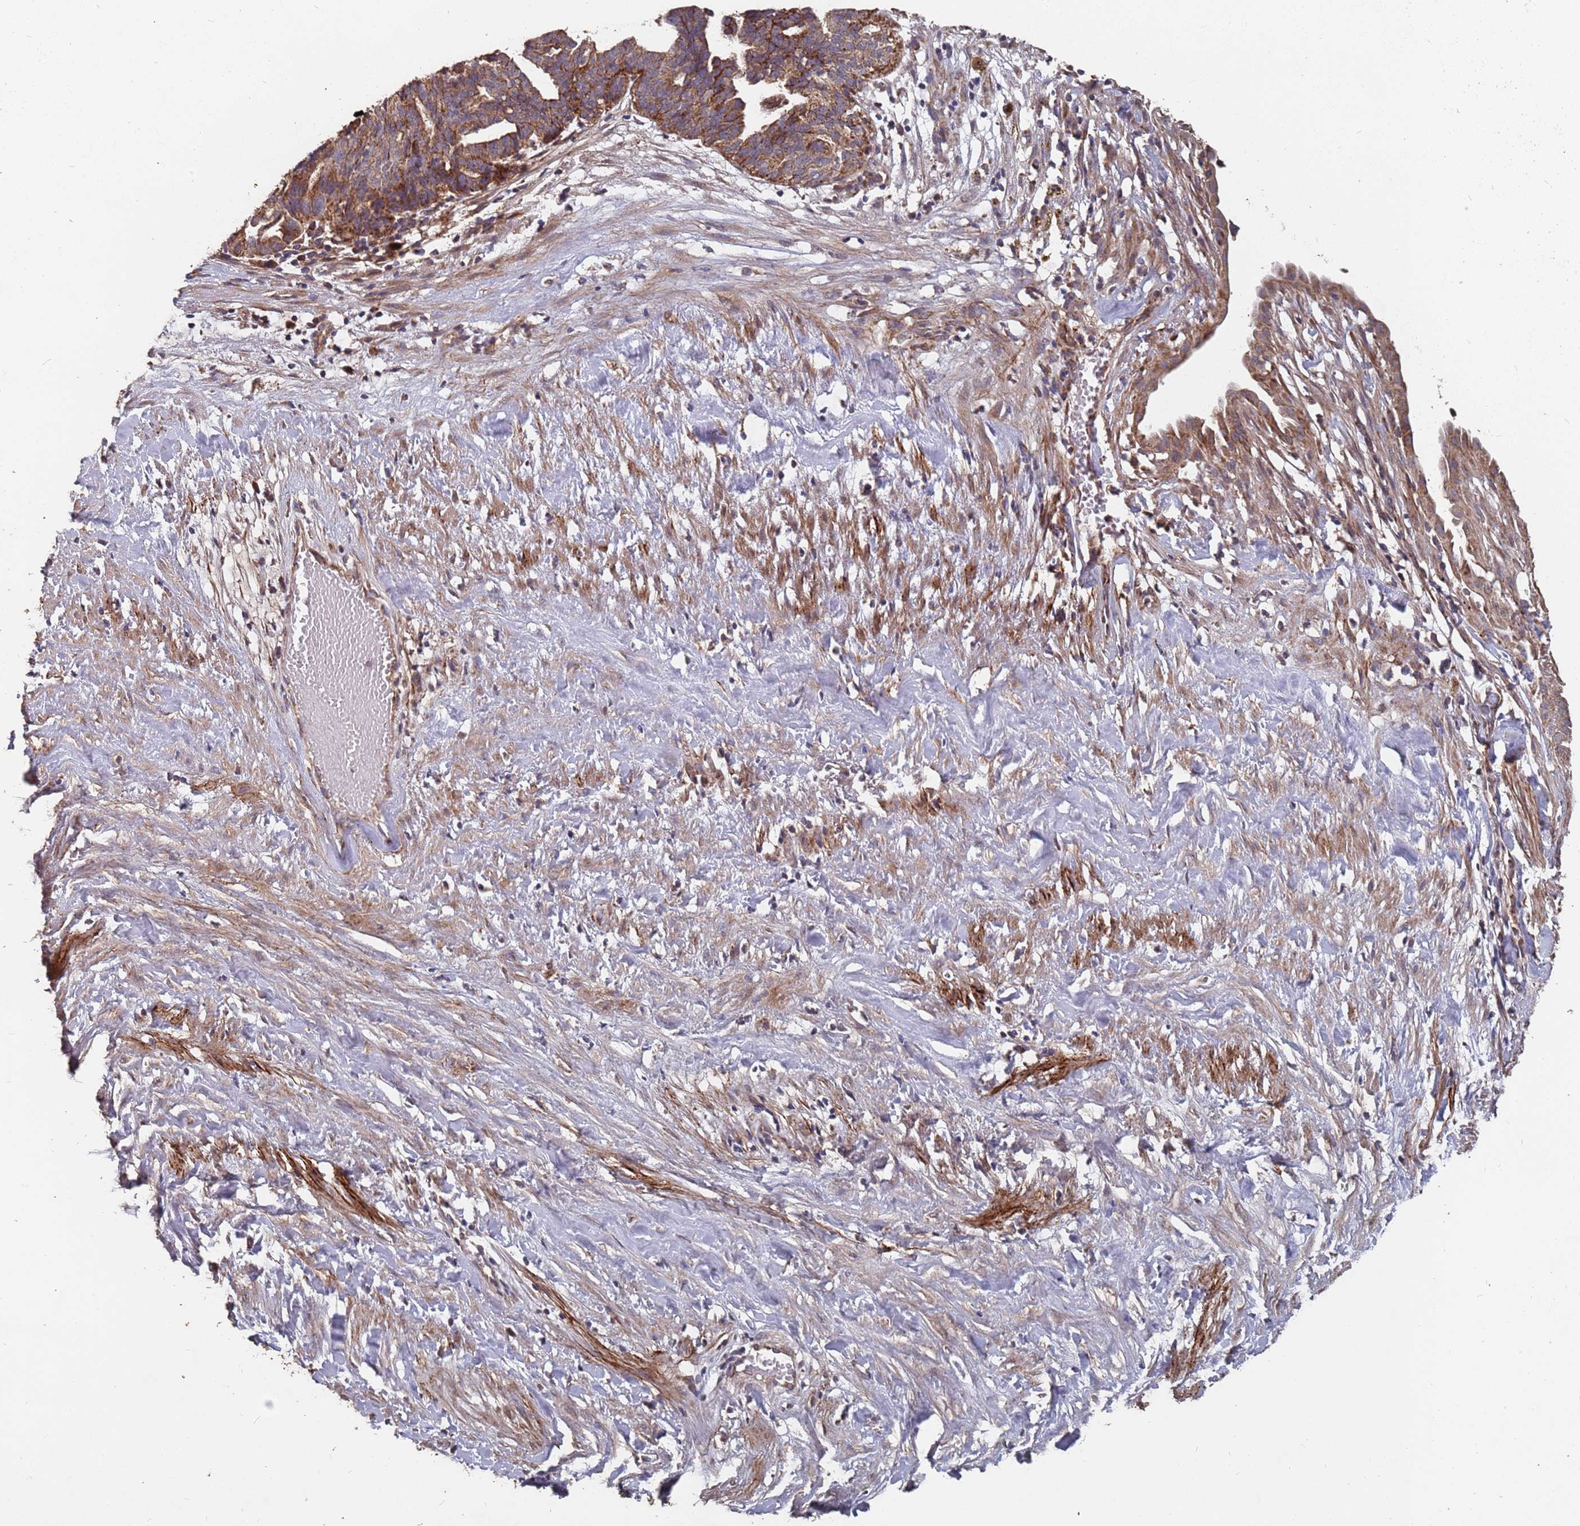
{"staining": {"intensity": "strong", "quantity": ">75%", "location": "cytoplasmic/membranous"}, "tissue": "ovarian cancer", "cell_type": "Tumor cells", "image_type": "cancer", "snomed": [{"axis": "morphology", "description": "Cystadenocarcinoma, serous, NOS"}, {"axis": "topography", "description": "Ovary"}], "caption": "About >75% of tumor cells in serous cystadenocarcinoma (ovarian) exhibit strong cytoplasmic/membranous protein expression as visualized by brown immunohistochemical staining.", "gene": "PRORP", "patient": {"sex": "female", "age": 59}}